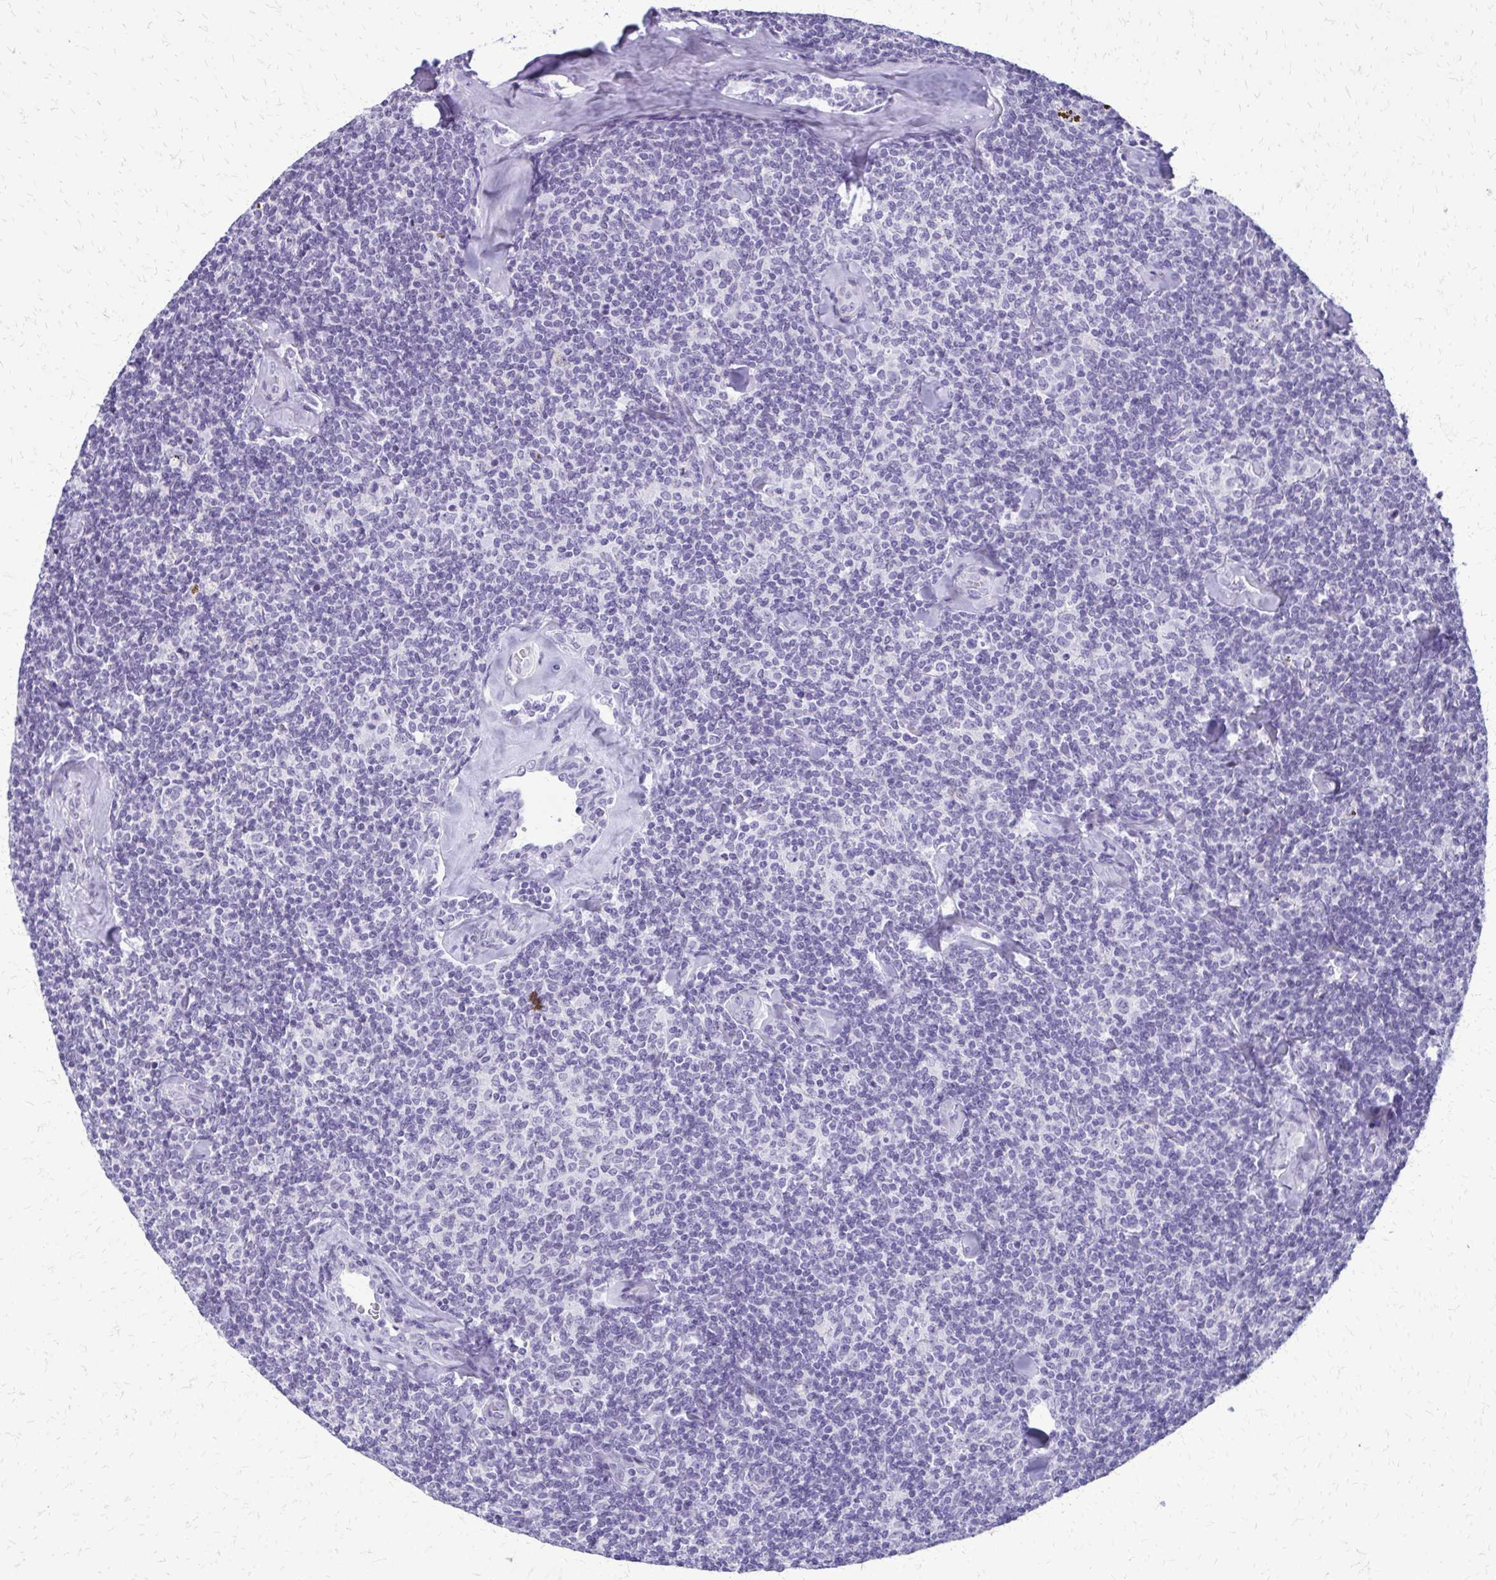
{"staining": {"intensity": "negative", "quantity": "none", "location": "none"}, "tissue": "lymphoma", "cell_type": "Tumor cells", "image_type": "cancer", "snomed": [{"axis": "morphology", "description": "Malignant lymphoma, non-Hodgkin's type, Low grade"}, {"axis": "topography", "description": "Lymph node"}], "caption": "Lymphoma was stained to show a protein in brown. There is no significant staining in tumor cells.", "gene": "FAM162B", "patient": {"sex": "female", "age": 56}}